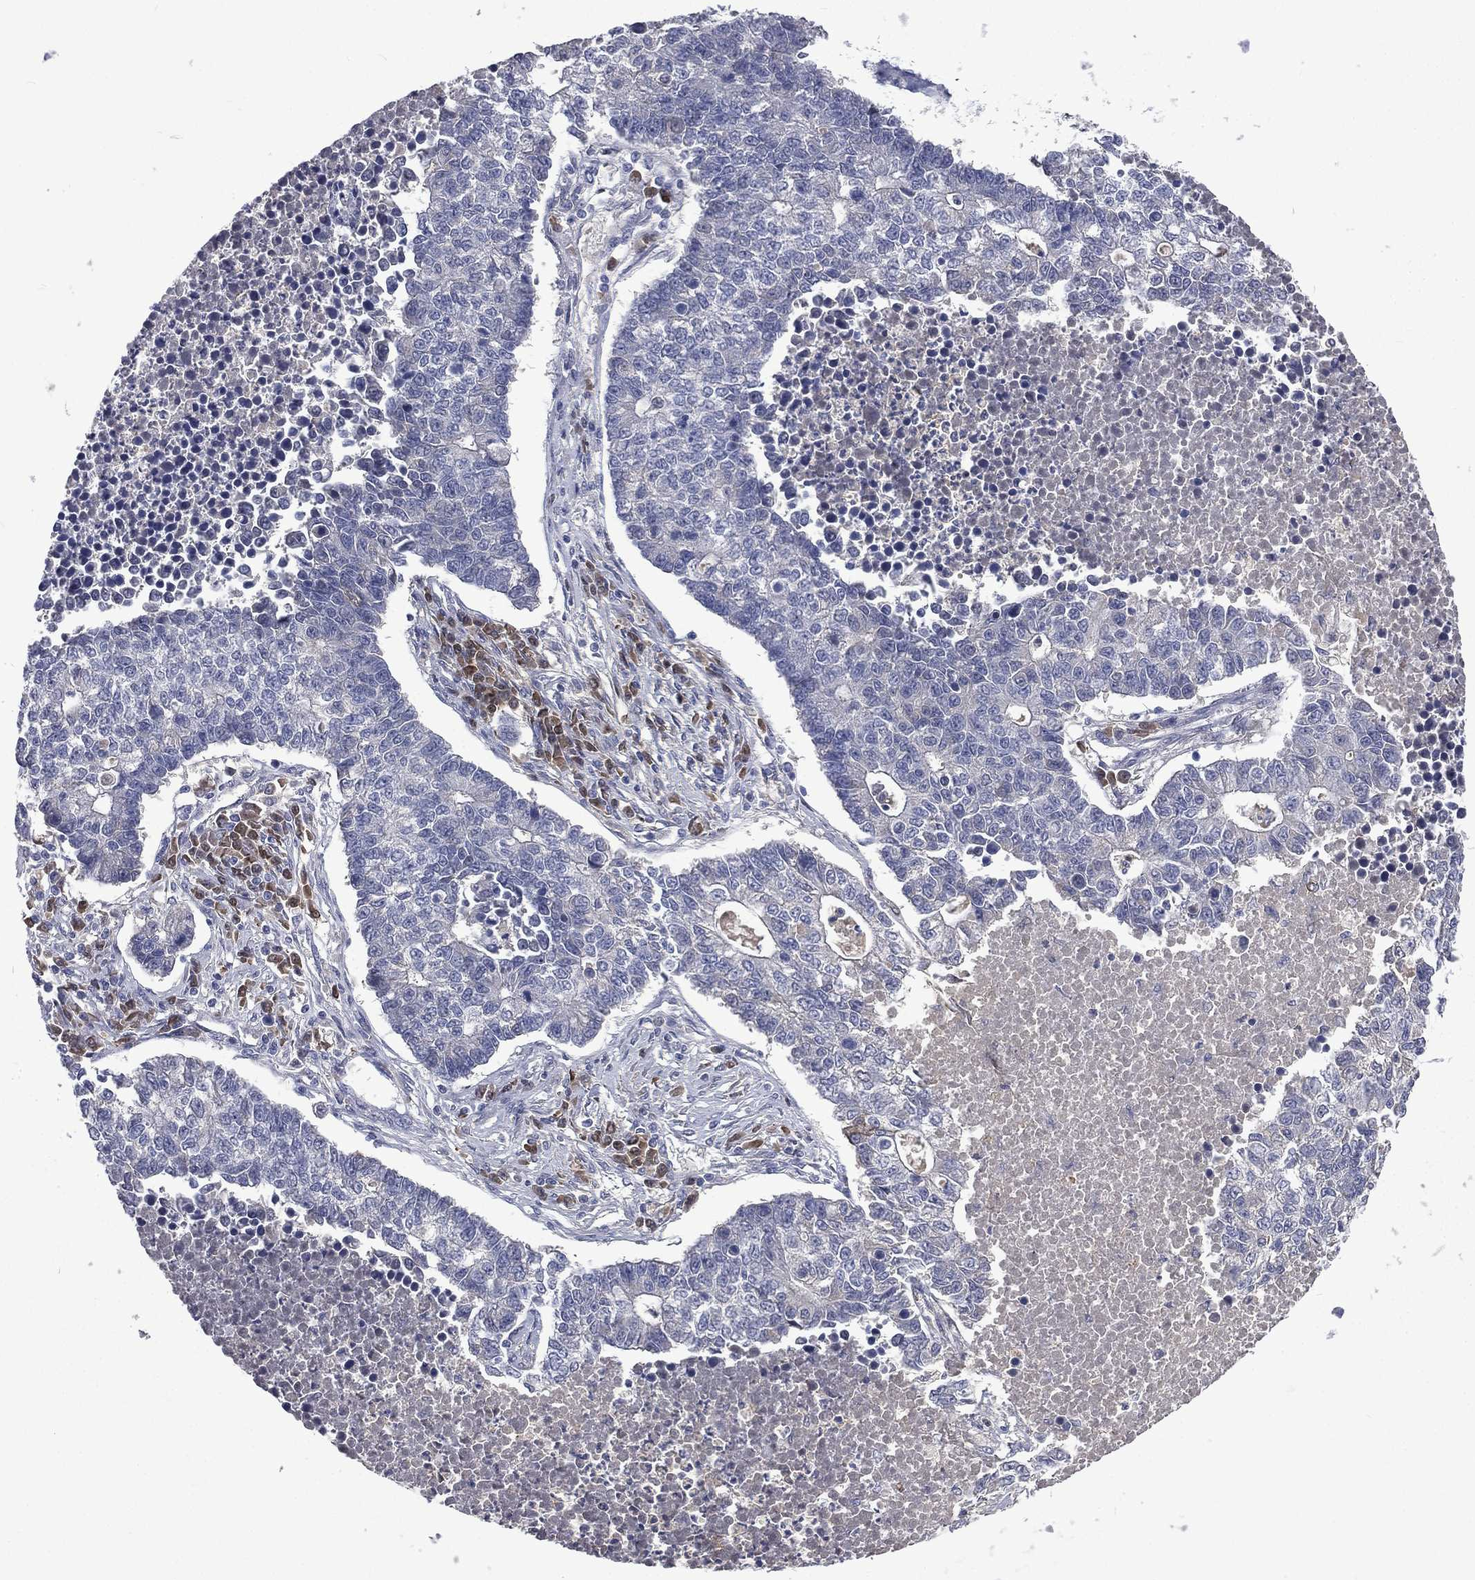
{"staining": {"intensity": "negative", "quantity": "none", "location": "none"}, "tissue": "lung cancer", "cell_type": "Tumor cells", "image_type": "cancer", "snomed": [{"axis": "morphology", "description": "Adenocarcinoma, NOS"}, {"axis": "topography", "description": "Lung"}], "caption": "DAB (3,3'-diaminobenzidine) immunohistochemical staining of human adenocarcinoma (lung) displays no significant positivity in tumor cells.", "gene": "CA12", "patient": {"sex": "male", "age": 57}}